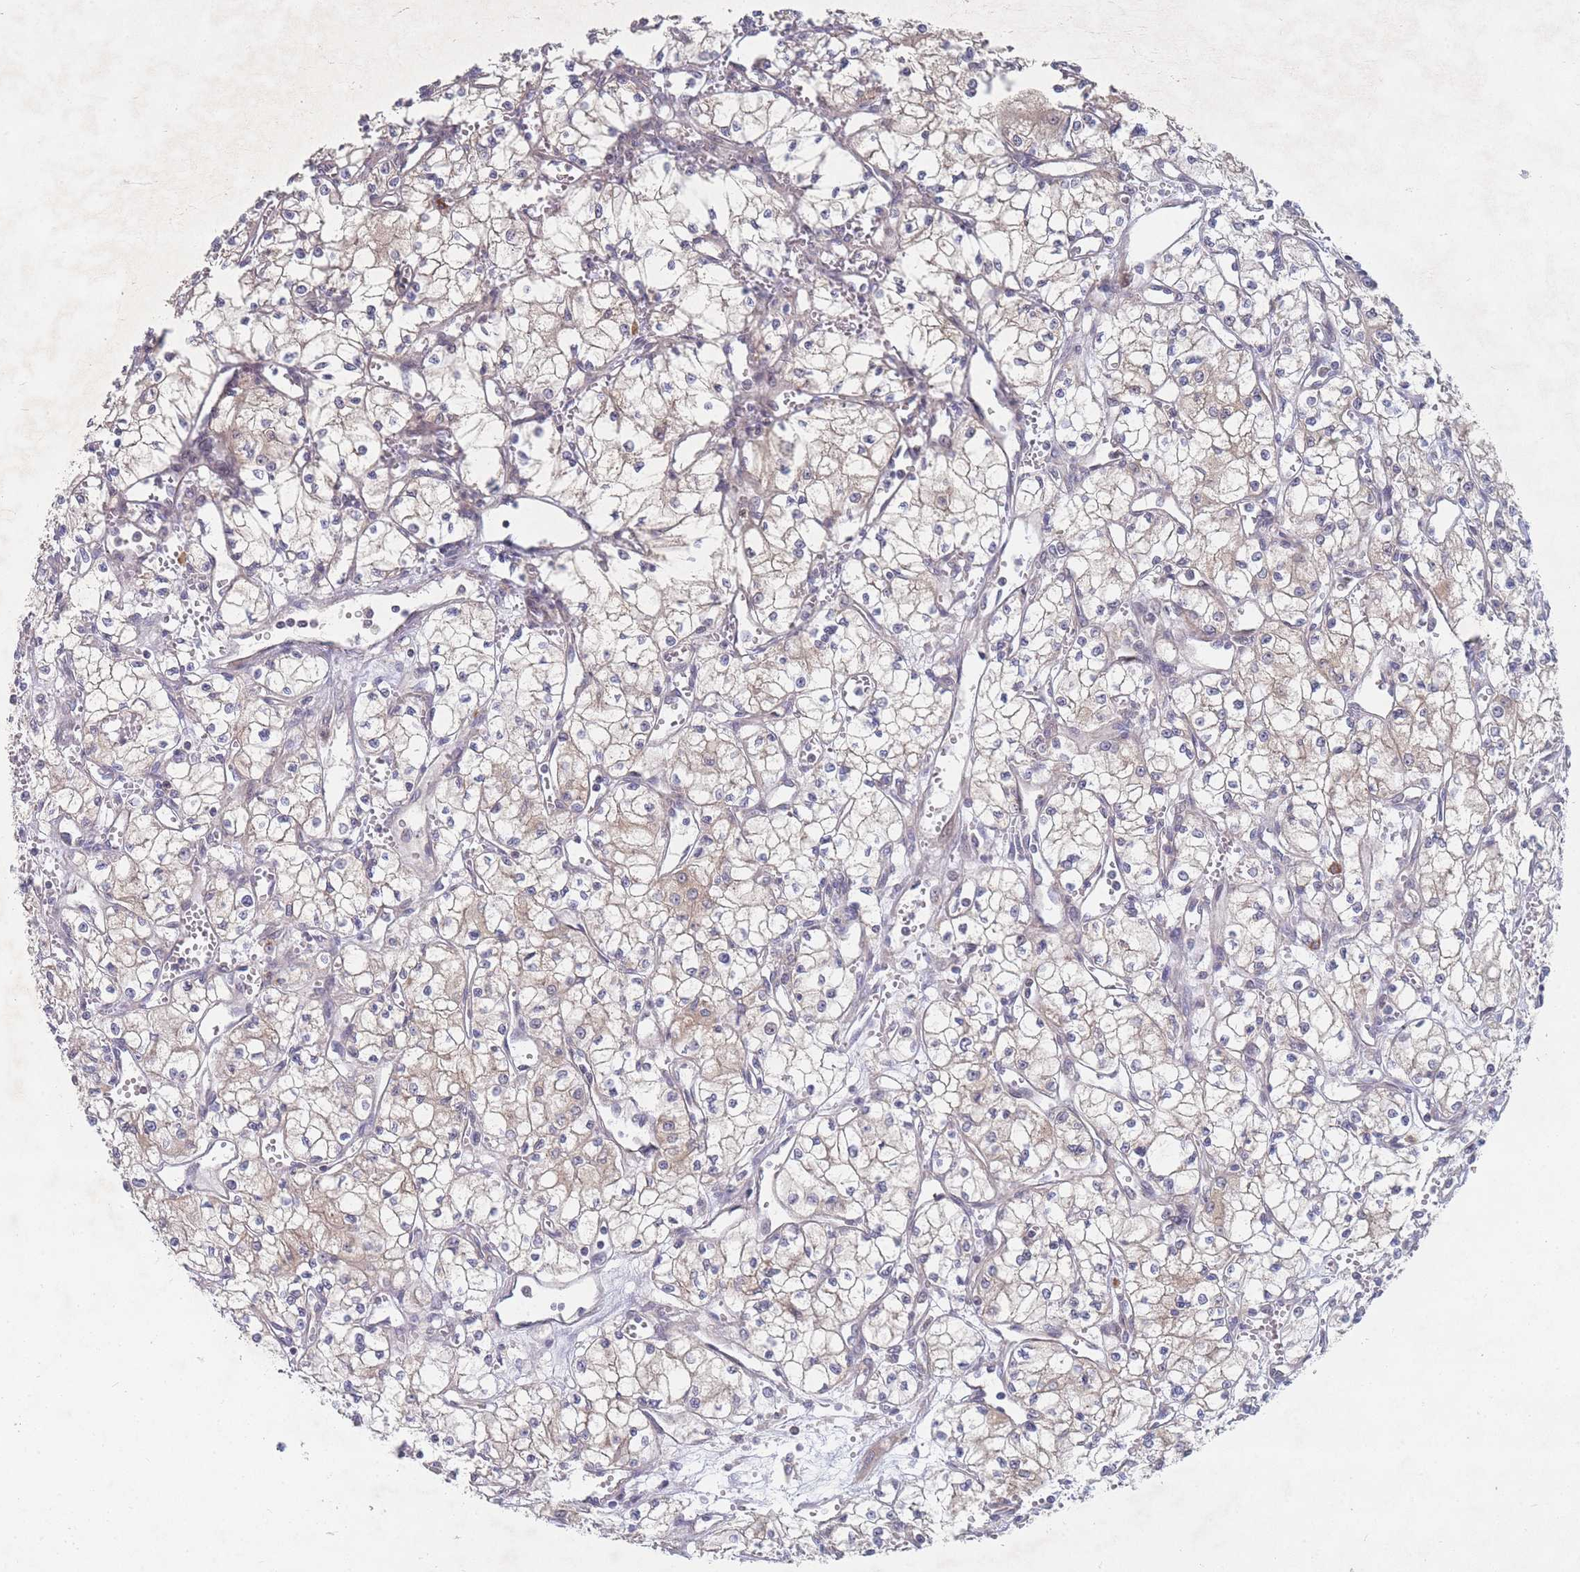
{"staining": {"intensity": "weak", "quantity": "<25%", "location": "cytoplasmic/membranous"}, "tissue": "renal cancer", "cell_type": "Tumor cells", "image_type": "cancer", "snomed": [{"axis": "morphology", "description": "Adenocarcinoma, NOS"}, {"axis": "topography", "description": "Kidney"}], "caption": "Protein analysis of renal adenocarcinoma reveals no significant expression in tumor cells.", "gene": "SLC35F5", "patient": {"sex": "male", "age": 59}}